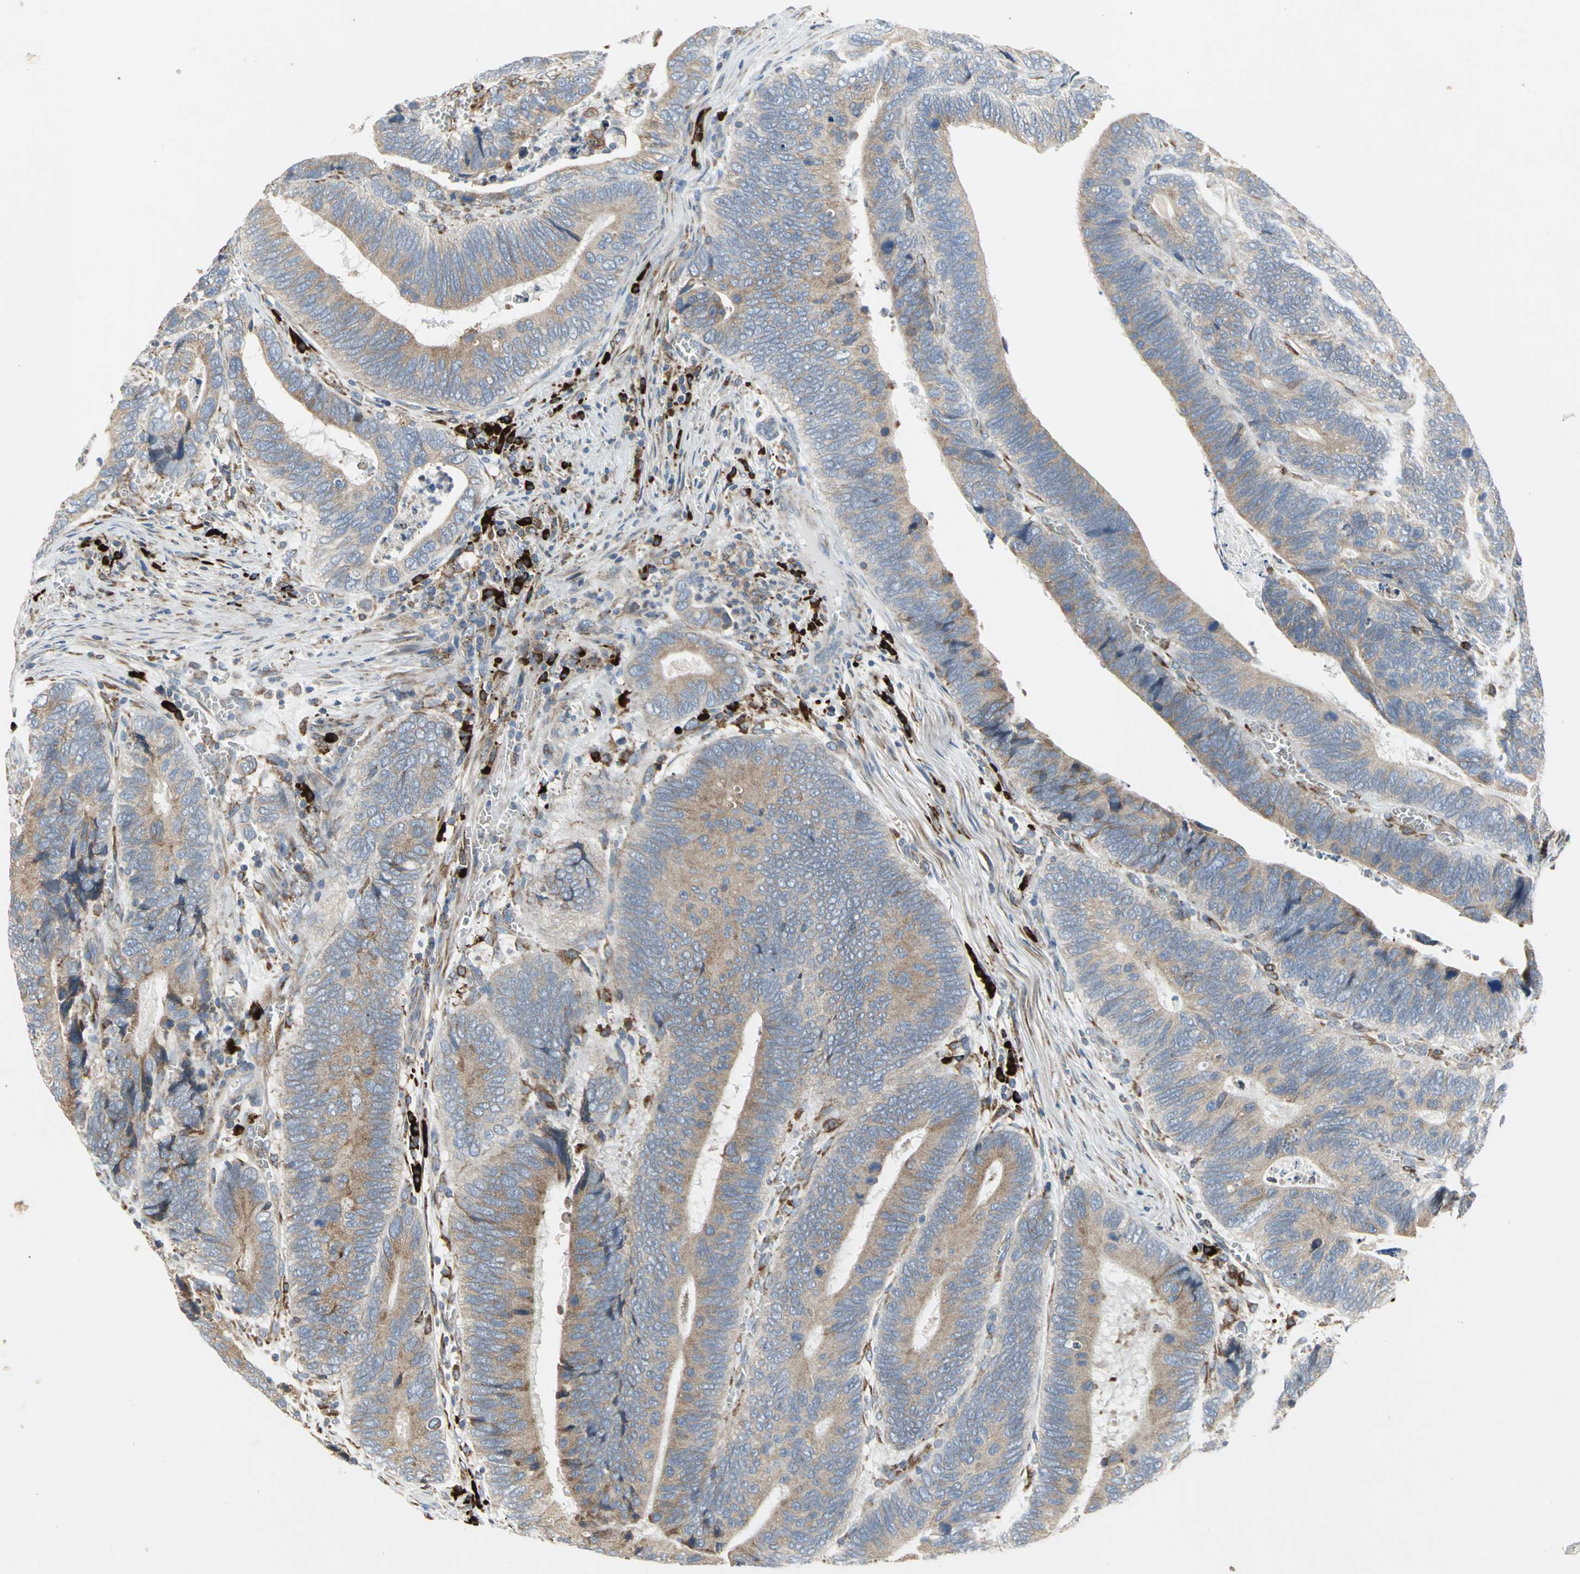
{"staining": {"intensity": "weak", "quantity": ">75%", "location": "cytoplasmic/membranous"}, "tissue": "colorectal cancer", "cell_type": "Tumor cells", "image_type": "cancer", "snomed": [{"axis": "morphology", "description": "Adenocarcinoma, NOS"}, {"axis": "topography", "description": "Colon"}], "caption": "Colorectal cancer (adenocarcinoma) stained with IHC reveals weak cytoplasmic/membranous expression in about >75% of tumor cells.", "gene": "SDF2L1", "patient": {"sex": "male", "age": 72}}